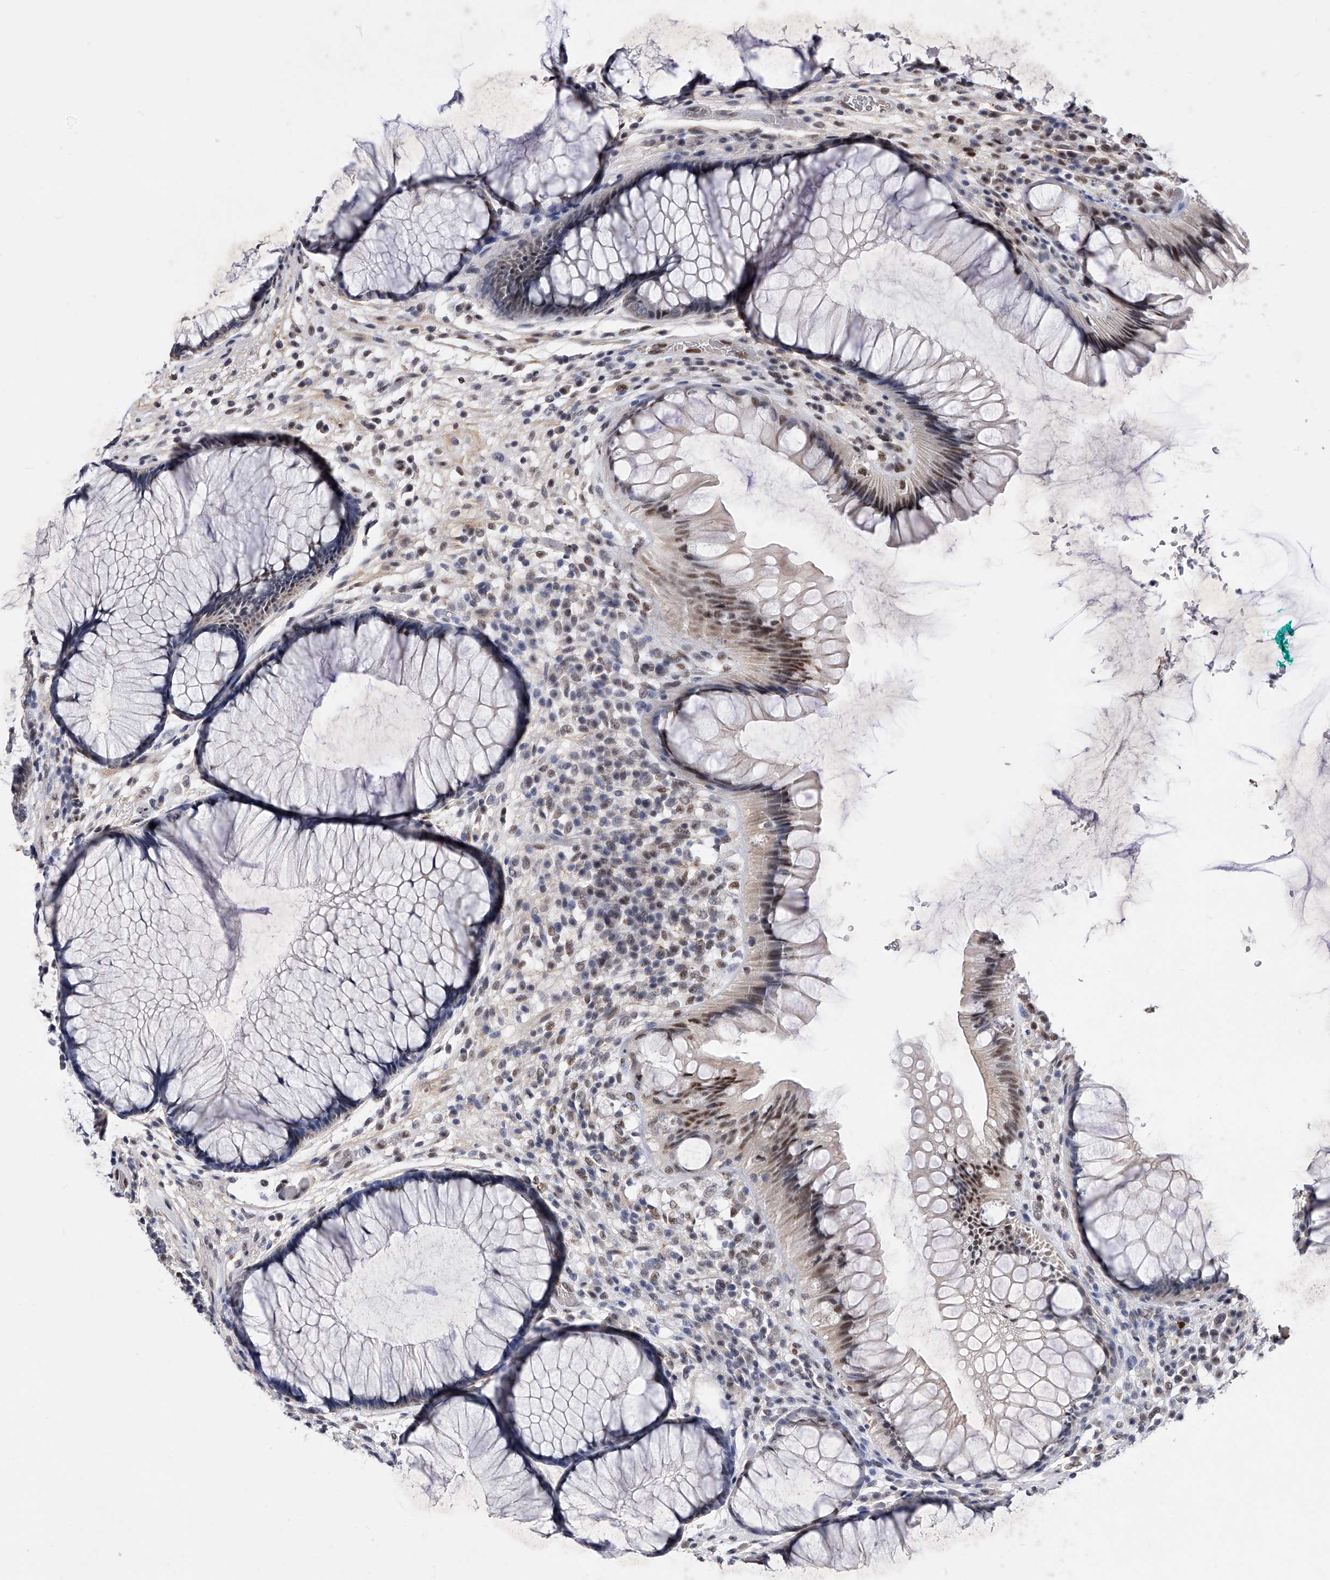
{"staining": {"intensity": "moderate", "quantity": "<25%", "location": "cytoplasmic/membranous,nuclear"}, "tissue": "rectum", "cell_type": "Glandular cells", "image_type": "normal", "snomed": [{"axis": "morphology", "description": "Normal tissue, NOS"}, {"axis": "topography", "description": "Rectum"}], "caption": "Glandular cells exhibit moderate cytoplasmic/membranous,nuclear staining in about <25% of cells in unremarkable rectum.", "gene": "ZNF529", "patient": {"sex": "male", "age": 51}}